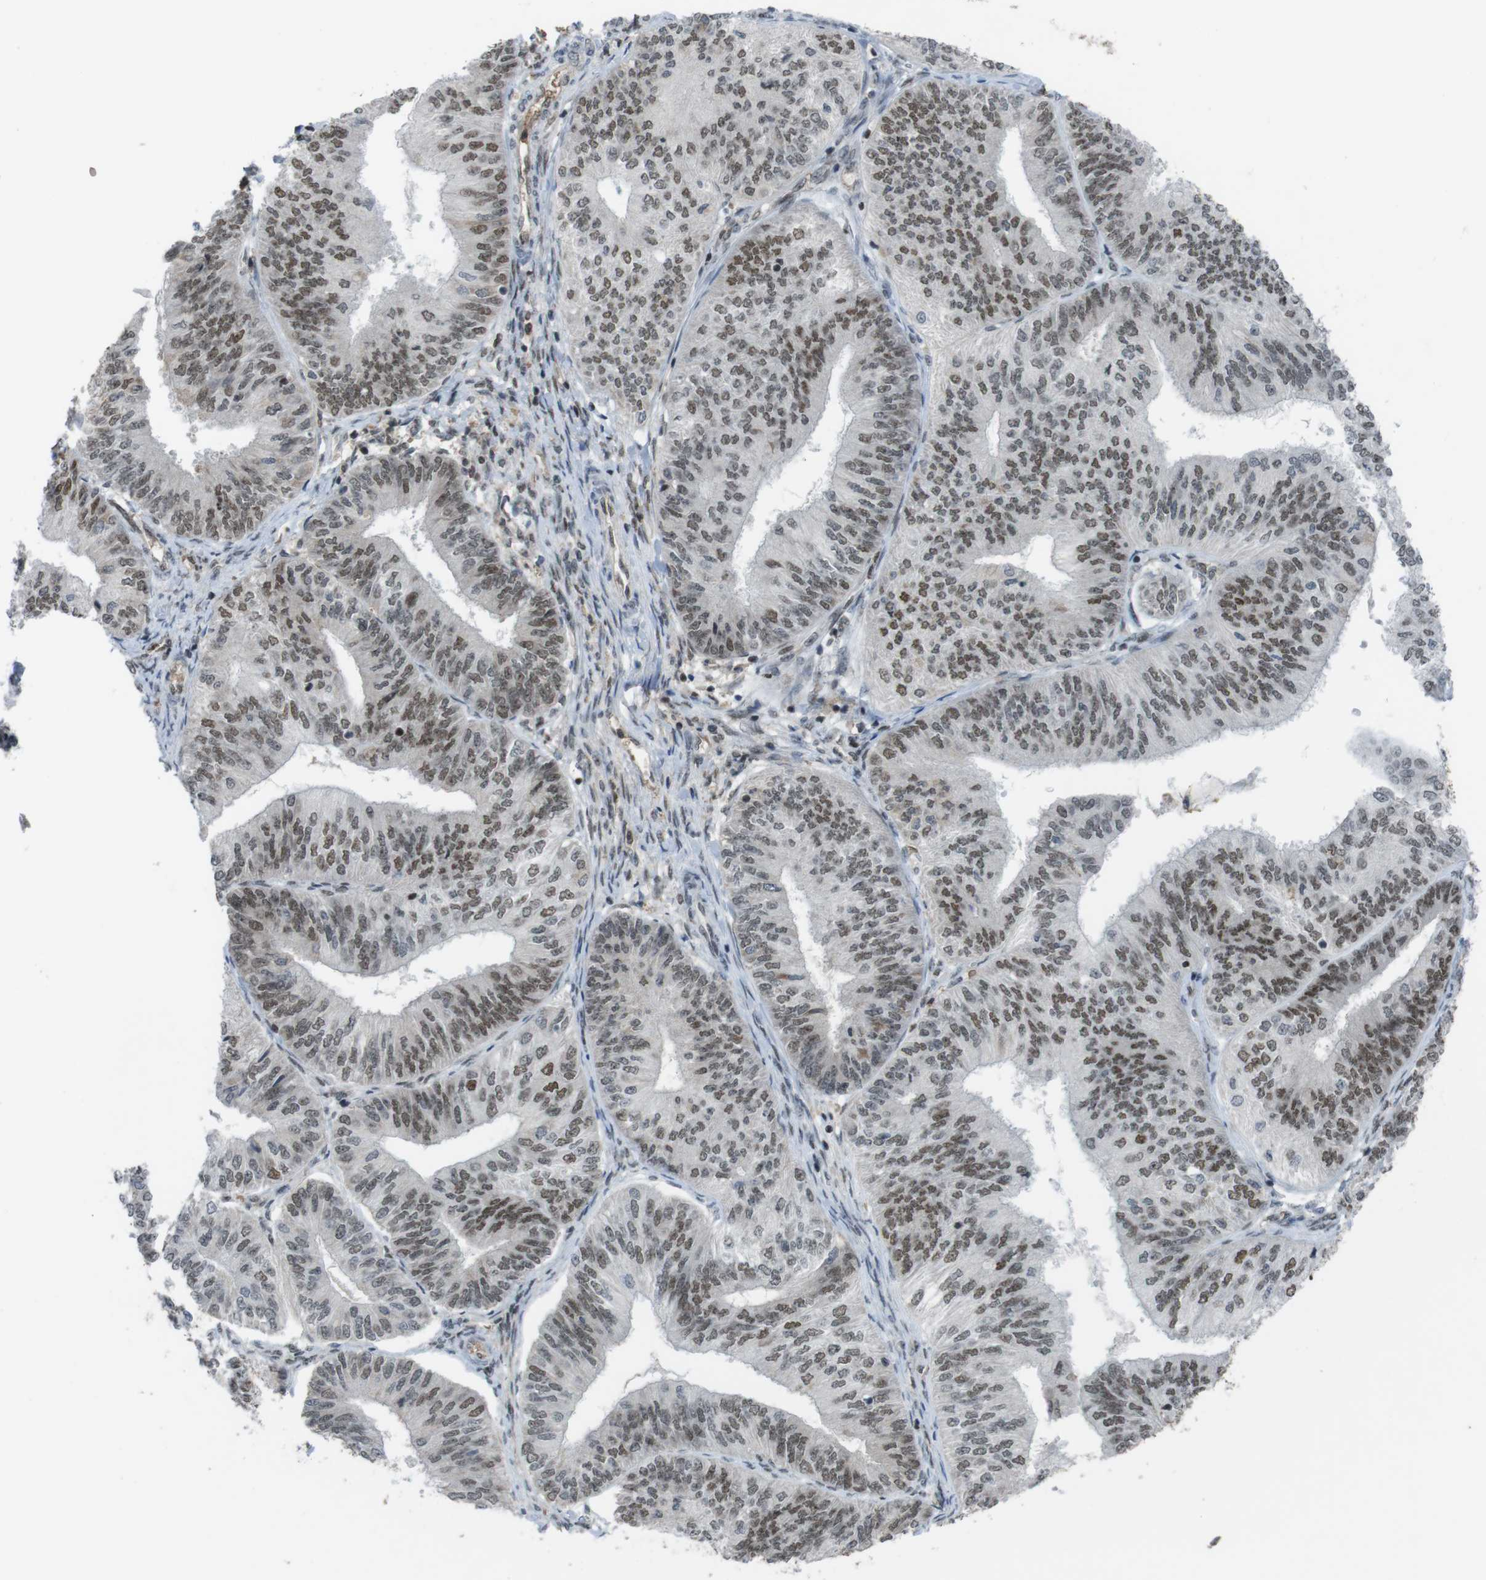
{"staining": {"intensity": "moderate", "quantity": ">75%", "location": "nuclear"}, "tissue": "endometrial cancer", "cell_type": "Tumor cells", "image_type": "cancer", "snomed": [{"axis": "morphology", "description": "Adenocarcinoma, NOS"}, {"axis": "topography", "description": "Endometrium"}], "caption": "Adenocarcinoma (endometrial) tissue displays moderate nuclear positivity in about >75% of tumor cells, visualized by immunohistochemistry.", "gene": "SUB1", "patient": {"sex": "female", "age": 58}}